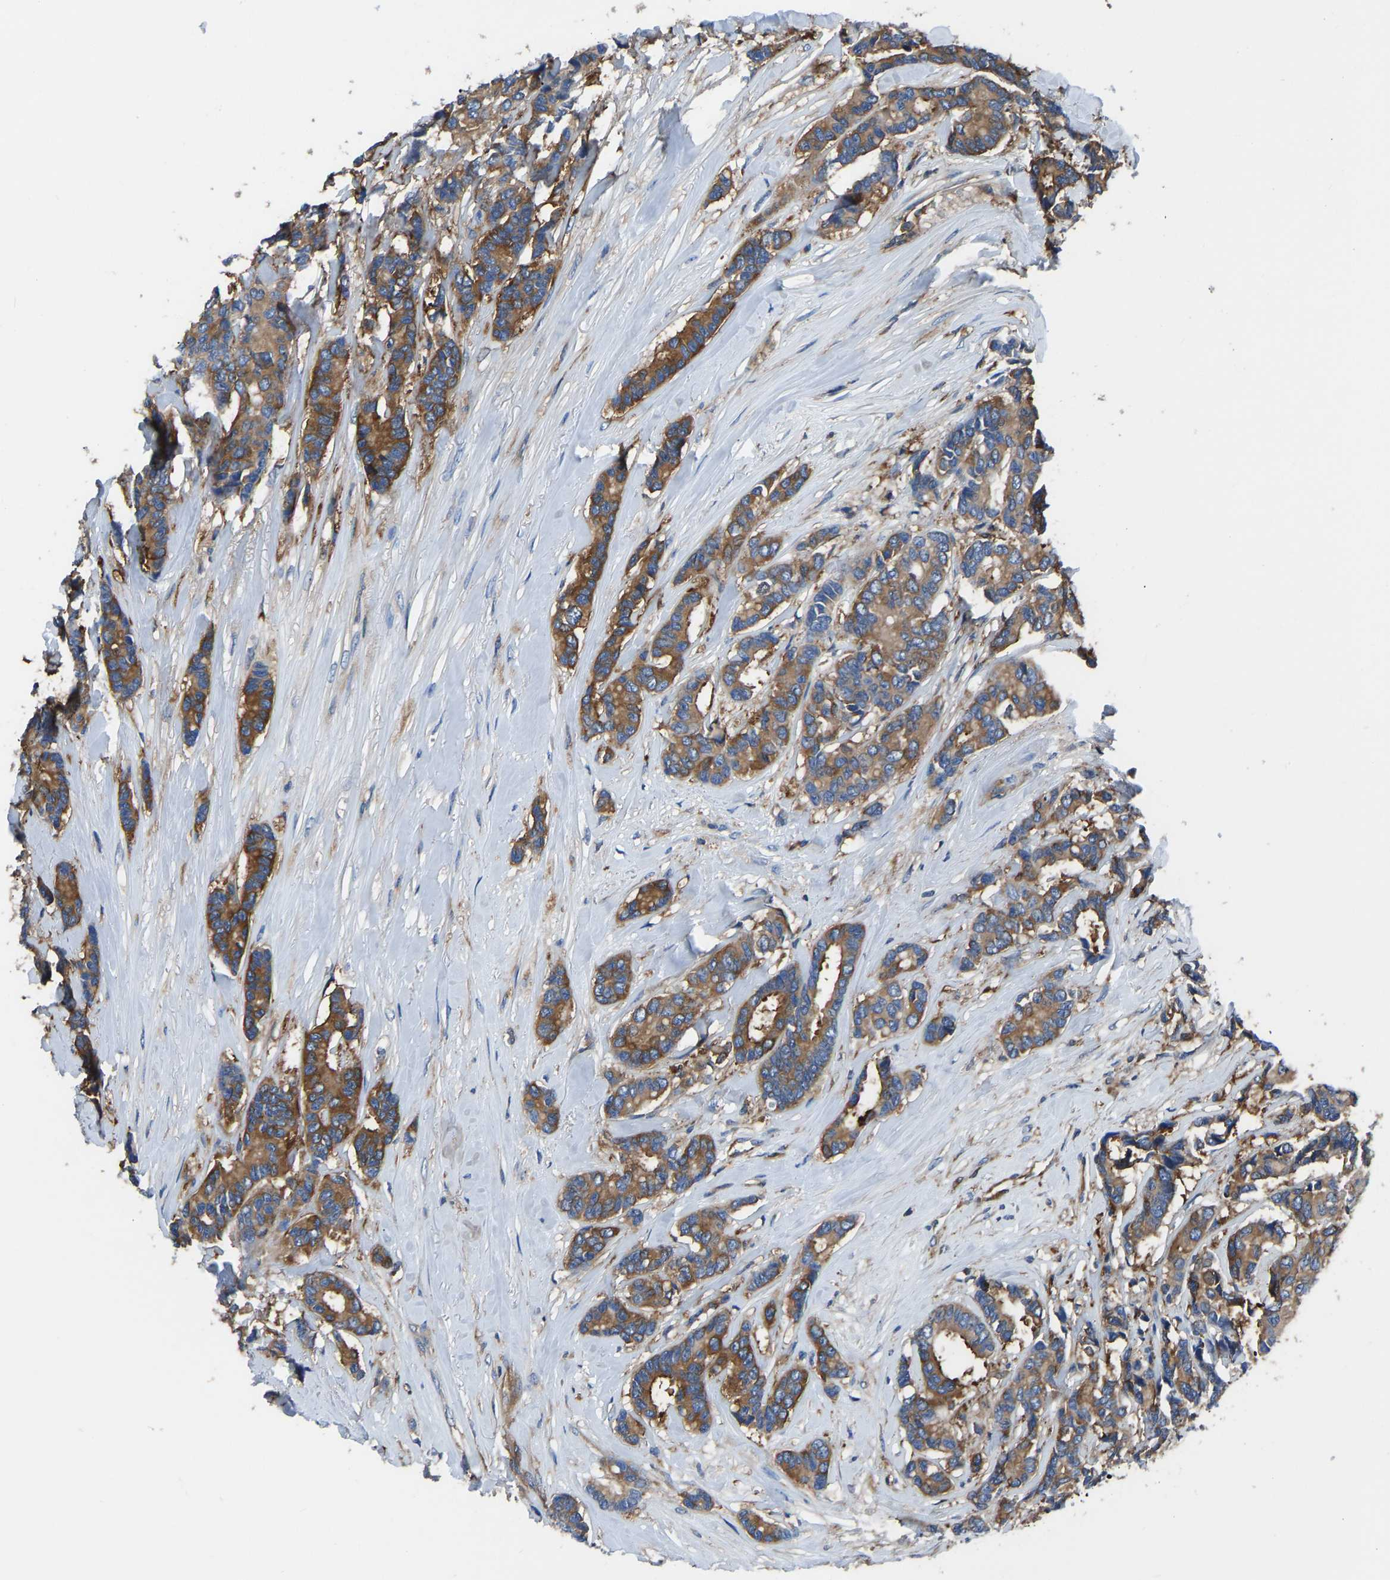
{"staining": {"intensity": "moderate", "quantity": ">75%", "location": "cytoplasmic/membranous"}, "tissue": "breast cancer", "cell_type": "Tumor cells", "image_type": "cancer", "snomed": [{"axis": "morphology", "description": "Duct carcinoma"}, {"axis": "topography", "description": "Breast"}], "caption": "Immunohistochemistry histopathology image of neoplastic tissue: breast intraductal carcinoma stained using immunohistochemistry (IHC) reveals medium levels of moderate protein expression localized specifically in the cytoplasmic/membranous of tumor cells, appearing as a cytoplasmic/membranous brown color.", "gene": "PRKAR1A", "patient": {"sex": "female", "age": 87}}